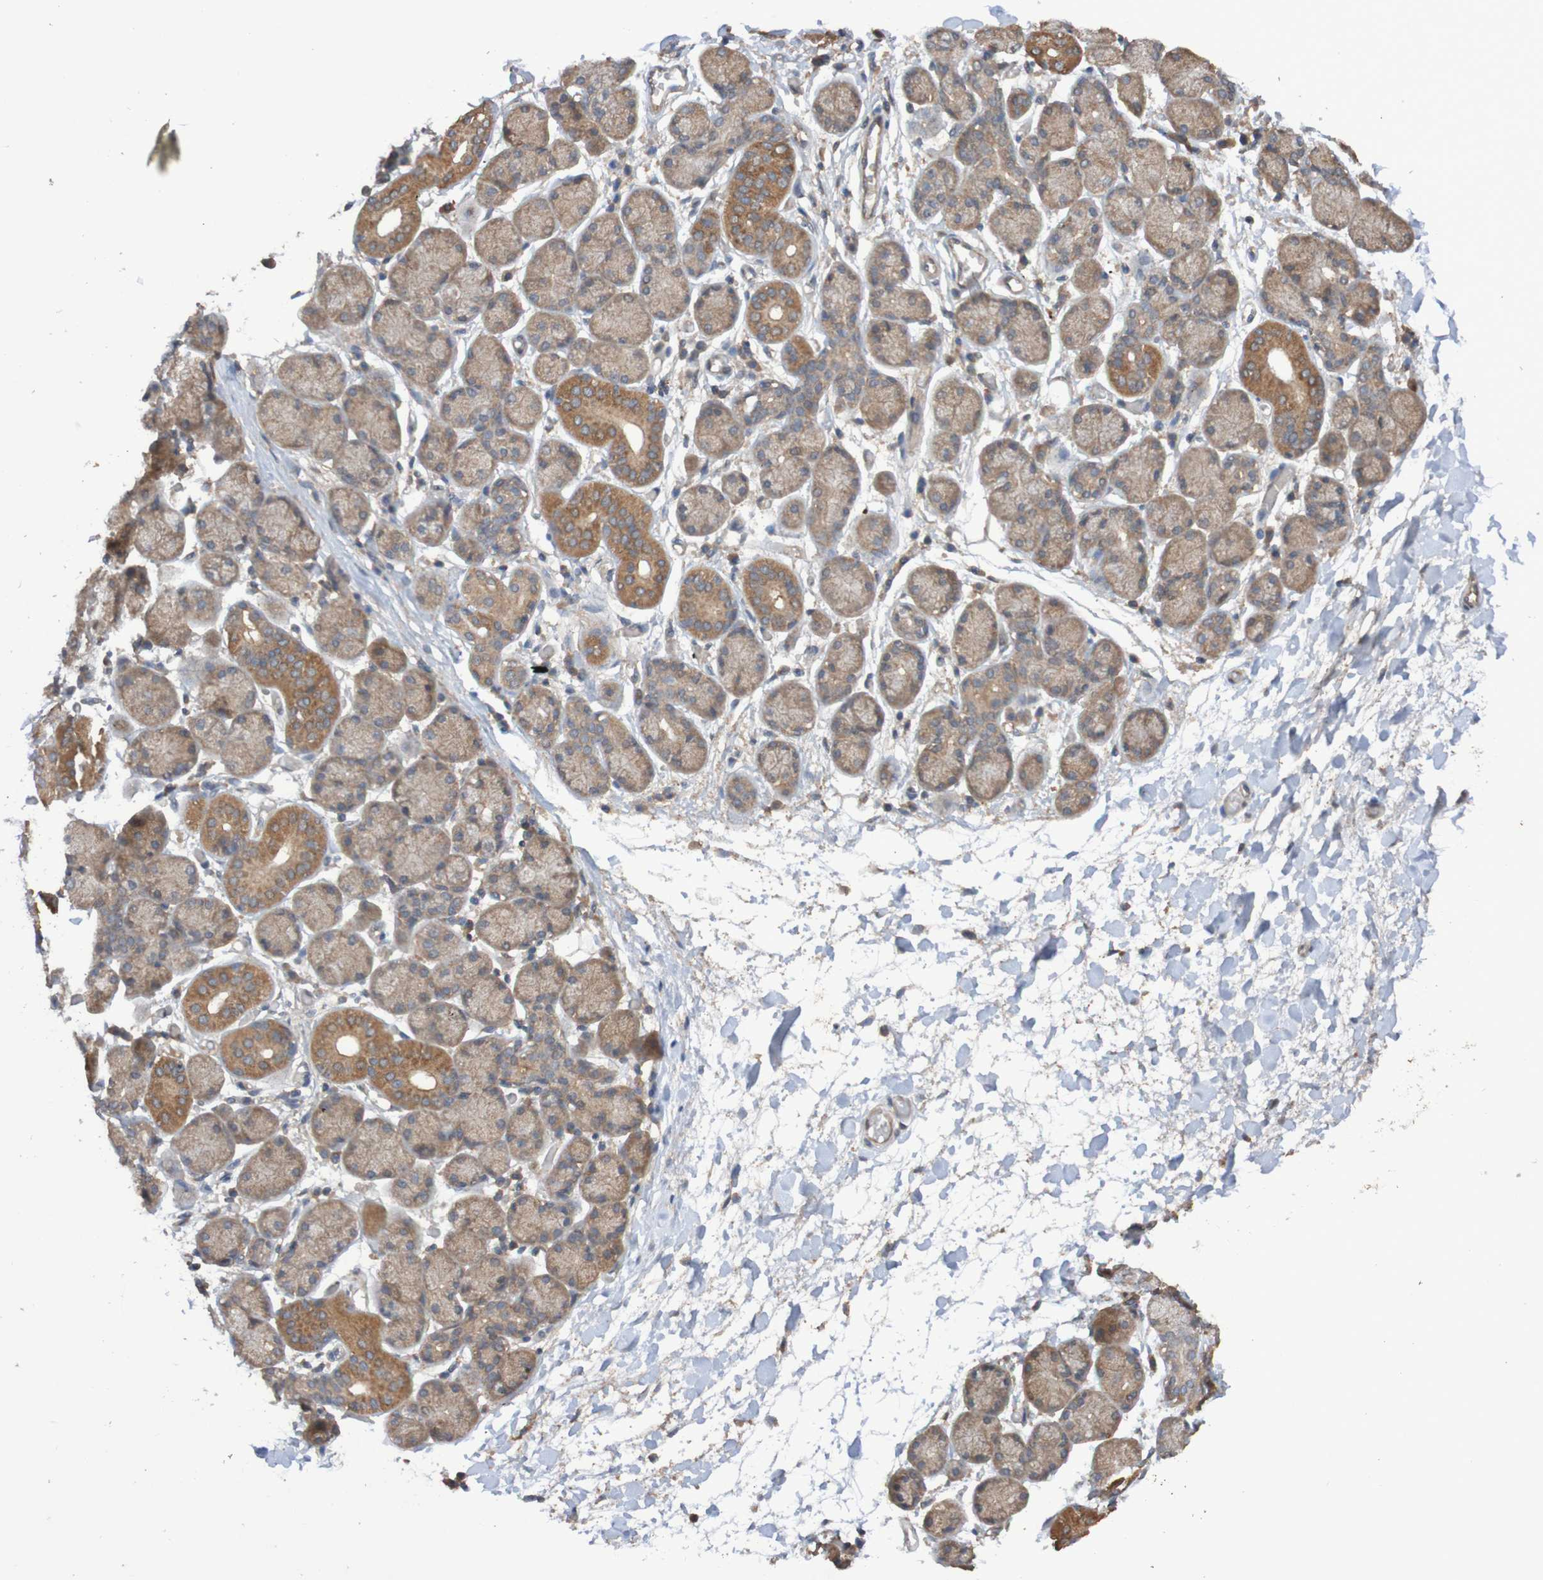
{"staining": {"intensity": "moderate", "quantity": ">75%", "location": "cytoplasmic/membranous"}, "tissue": "salivary gland", "cell_type": "Glandular cells", "image_type": "normal", "snomed": [{"axis": "morphology", "description": "Normal tissue, NOS"}, {"axis": "topography", "description": "Salivary gland"}], "caption": "A brown stain shows moderate cytoplasmic/membranous staining of a protein in glandular cells of benign salivary gland.", "gene": "PHYH", "patient": {"sex": "female", "age": 24}}